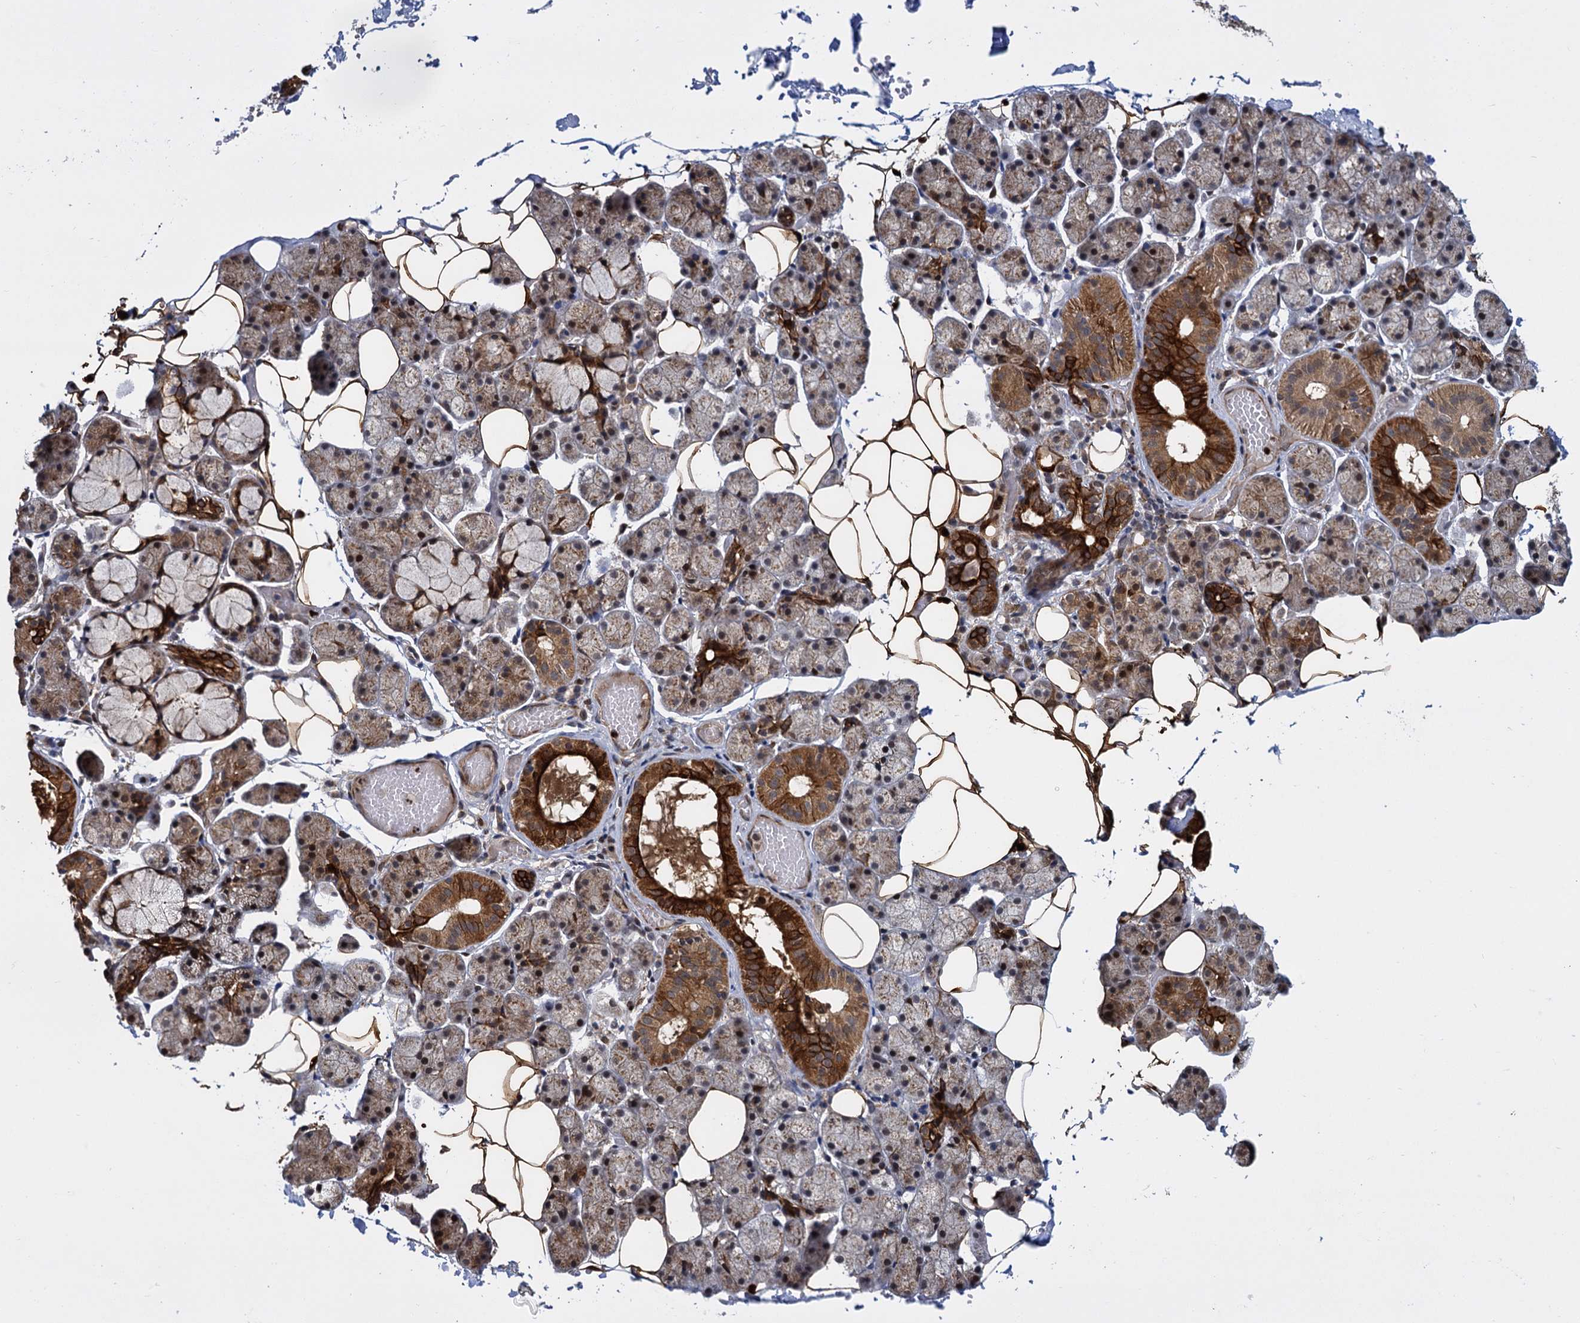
{"staining": {"intensity": "moderate", "quantity": "25%-75%", "location": "cytoplasmic/membranous,nuclear"}, "tissue": "salivary gland", "cell_type": "Glandular cells", "image_type": "normal", "snomed": [{"axis": "morphology", "description": "Normal tissue, NOS"}, {"axis": "topography", "description": "Salivary gland"}], "caption": "Immunohistochemical staining of normal salivary gland exhibits moderate cytoplasmic/membranous,nuclear protein positivity in approximately 25%-75% of glandular cells.", "gene": "GAL3ST4", "patient": {"sex": "female", "age": 33}}